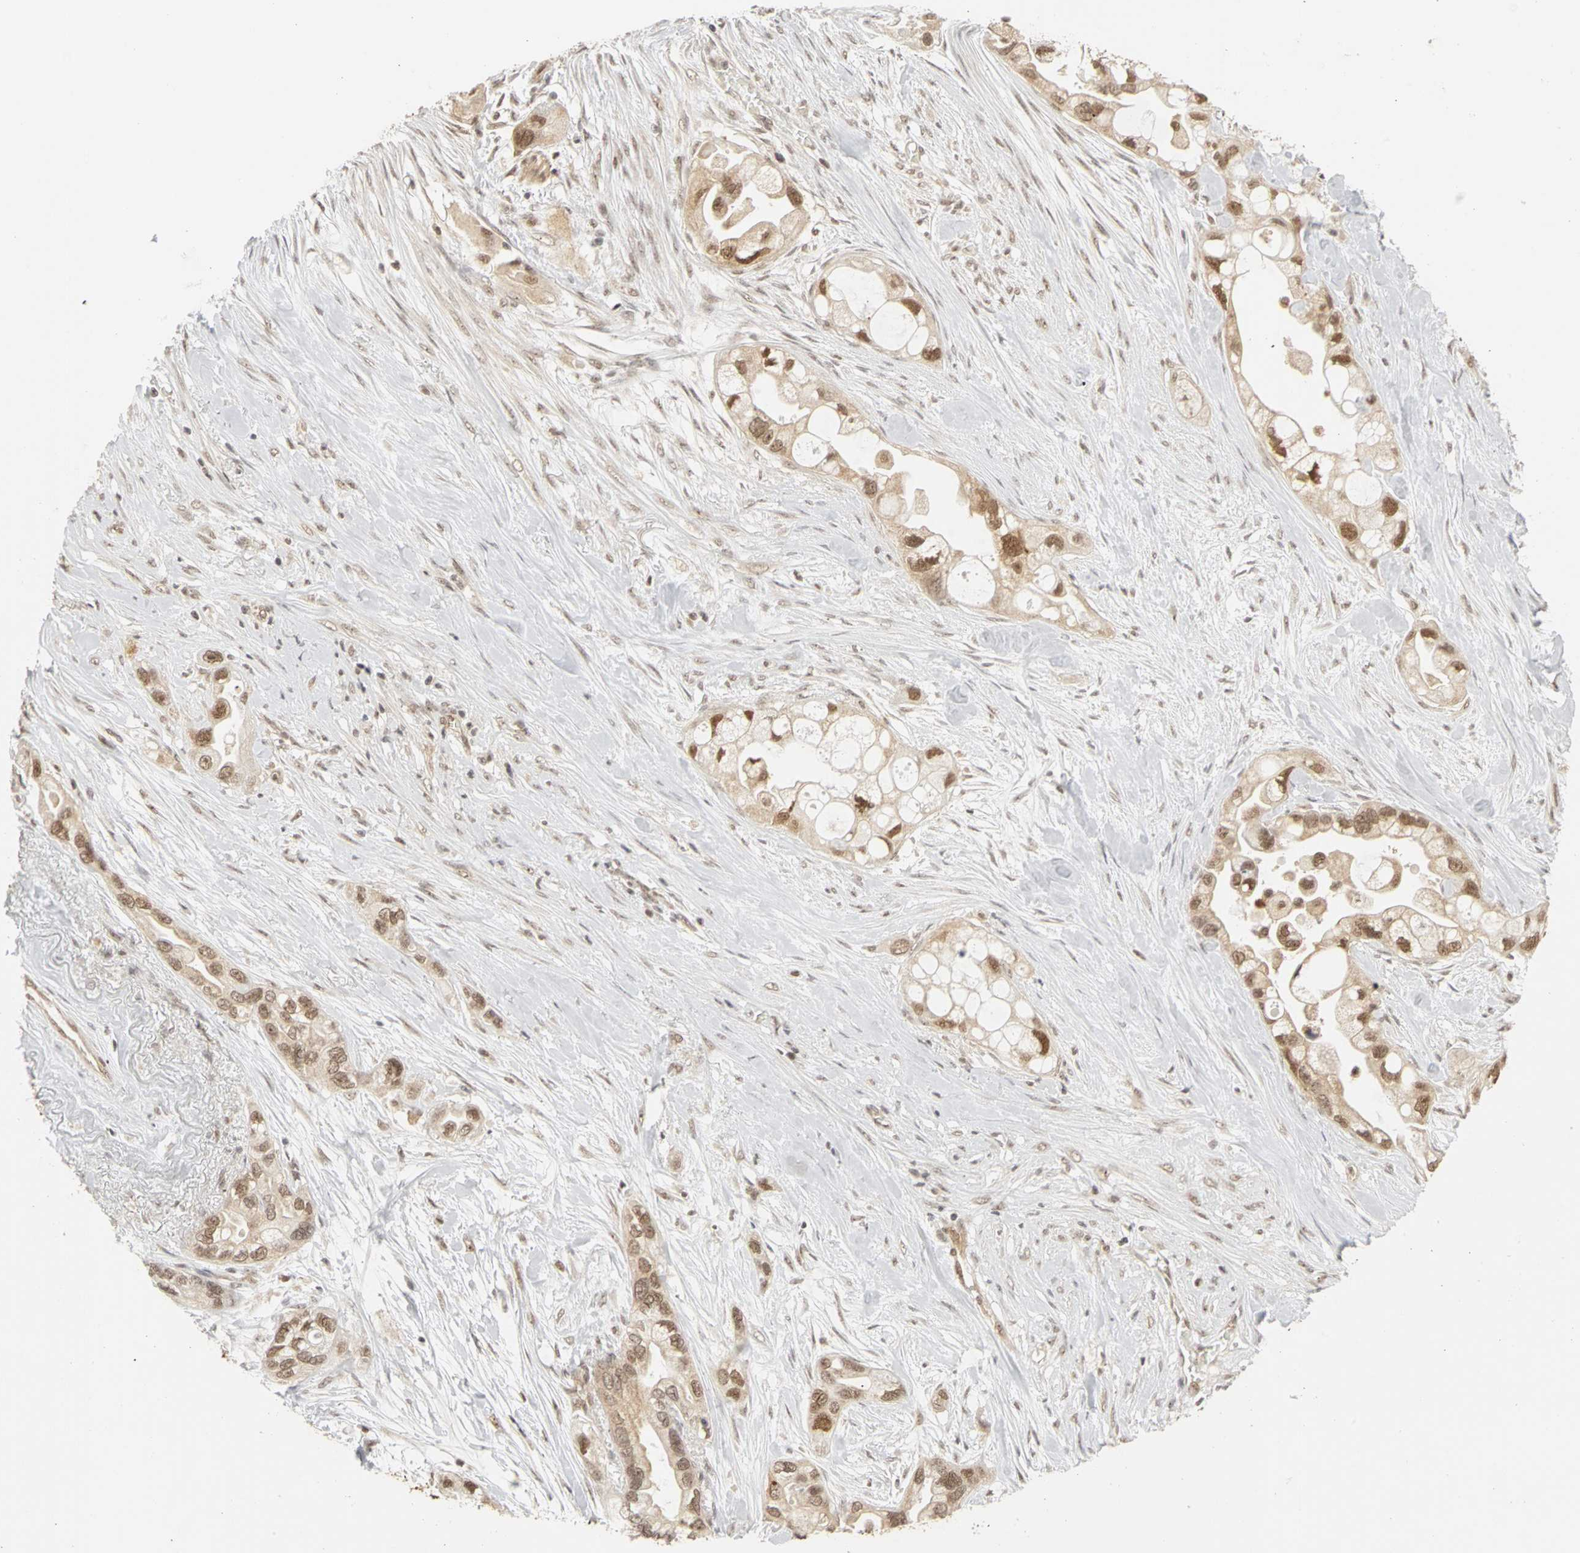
{"staining": {"intensity": "moderate", "quantity": ">75%", "location": "cytoplasmic/membranous,nuclear"}, "tissue": "pancreatic cancer", "cell_type": "Tumor cells", "image_type": "cancer", "snomed": [{"axis": "morphology", "description": "Adenocarcinoma, NOS"}, {"axis": "topography", "description": "Pancreas"}], "caption": "Immunohistochemistry (IHC) staining of pancreatic adenocarcinoma, which shows medium levels of moderate cytoplasmic/membranous and nuclear expression in approximately >75% of tumor cells indicating moderate cytoplasmic/membranous and nuclear protein expression. The staining was performed using DAB (brown) for protein detection and nuclei were counterstained in hematoxylin (blue).", "gene": "CSNK2B", "patient": {"sex": "female", "age": 77}}